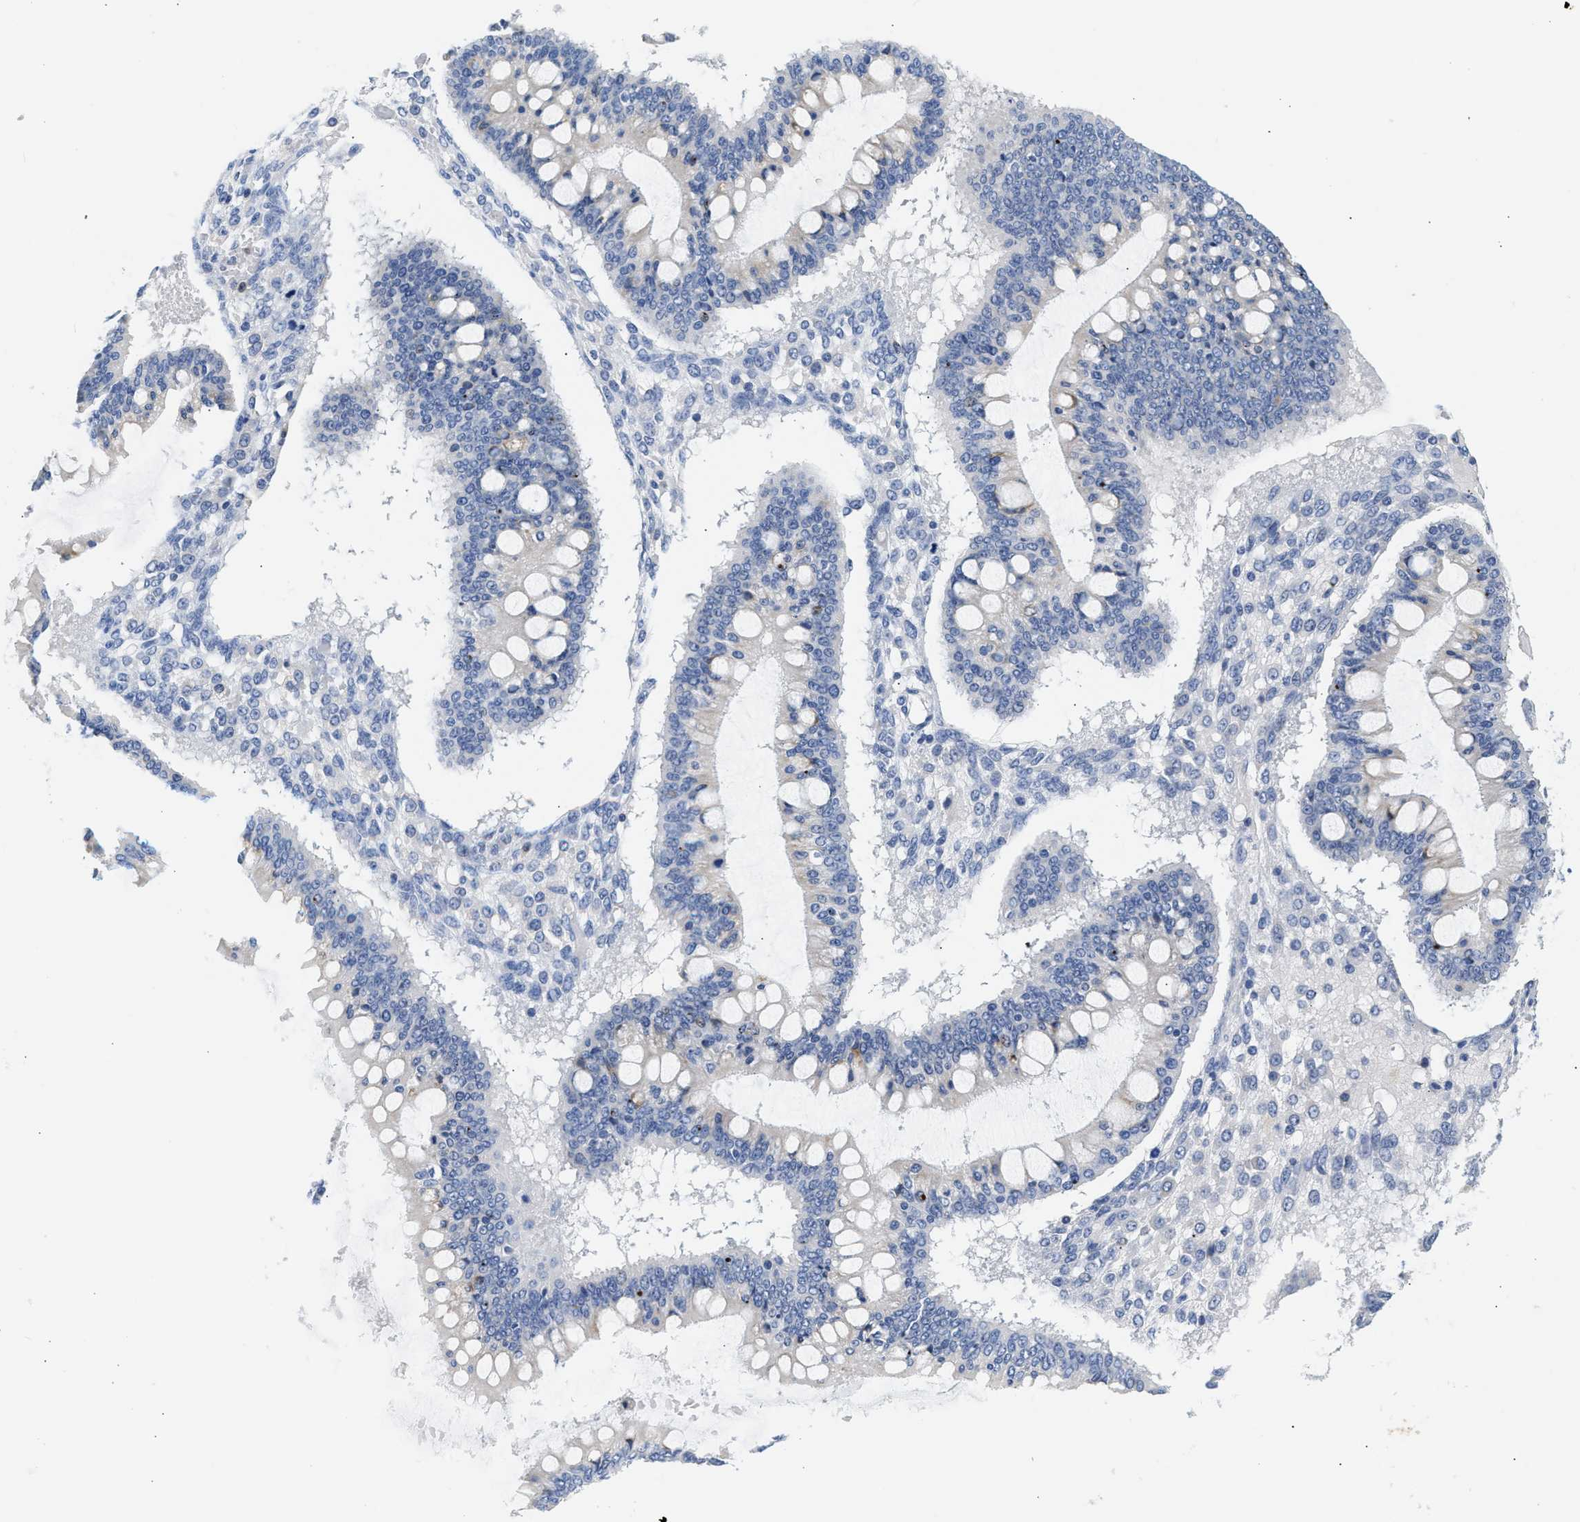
{"staining": {"intensity": "negative", "quantity": "none", "location": "none"}, "tissue": "ovarian cancer", "cell_type": "Tumor cells", "image_type": "cancer", "snomed": [{"axis": "morphology", "description": "Cystadenocarcinoma, mucinous, NOS"}, {"axis": "topography", "description": "Ovary"}], "caption": "Immunohistochemistry (IHC) micrograph of human mucinous cystadenocarcinoma (ovarian) stained for a protein (brown), which exhibits no staining in tumor cells.", "gene": "SLIT2", "patient": {"sex": "female", "age": 73}}